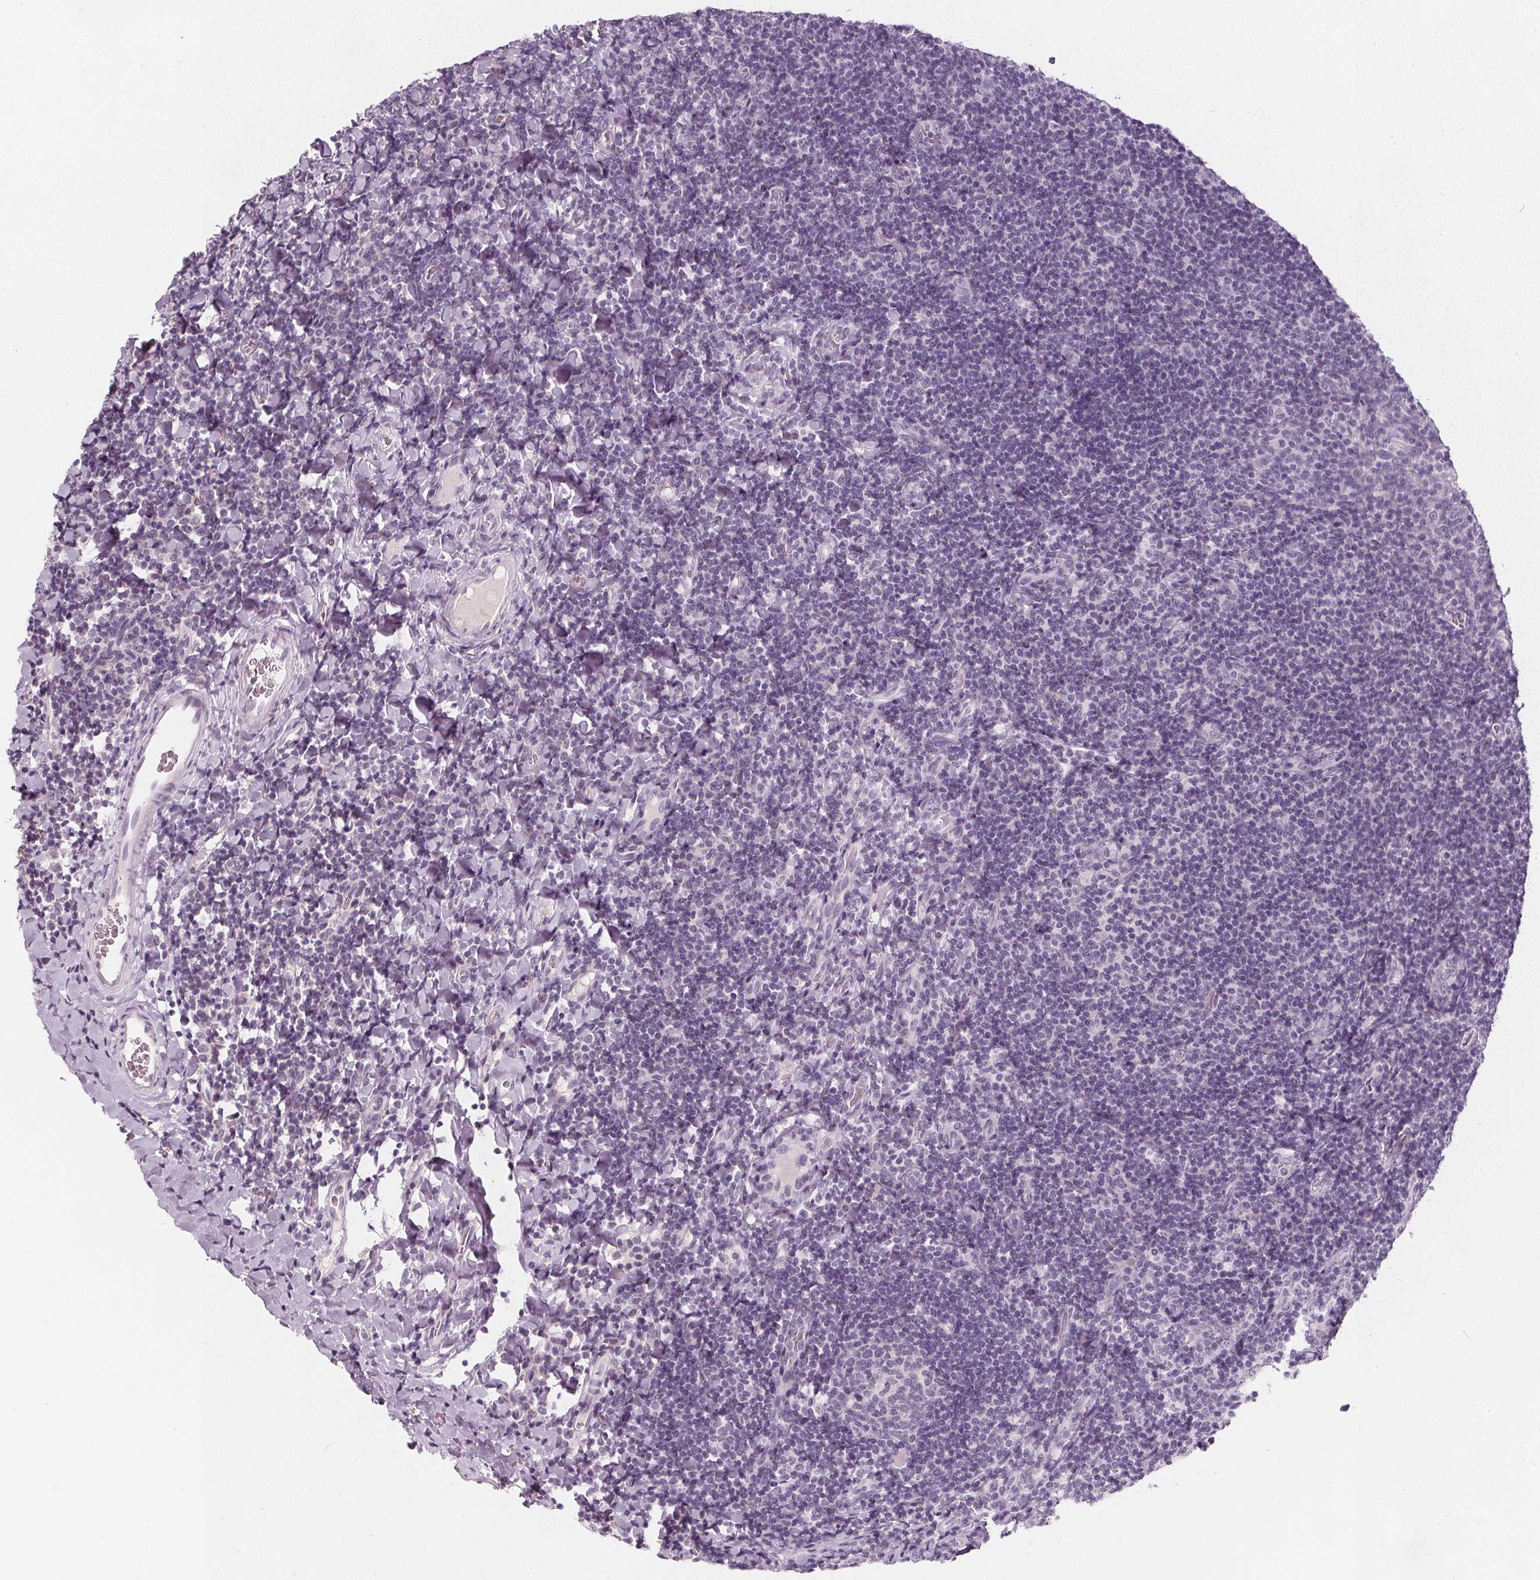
{"staining": {"intensity": "negative", "quantity": "none", "location": "none"}, "tissue": "tonsil", "cell_type": "Germinal center cells", "image_type": "normal", "snomed": [{"axis": "morphology", "description": "Normal tissue, NOS"}, {"axis": "topography", "description": "Tonsil"}], "caption": "Protein analysis of normal tonsil shows no significant positivity in germinal center cells.", "gene": "DBX2", "patient": {"sex": "male", "age": 17}}